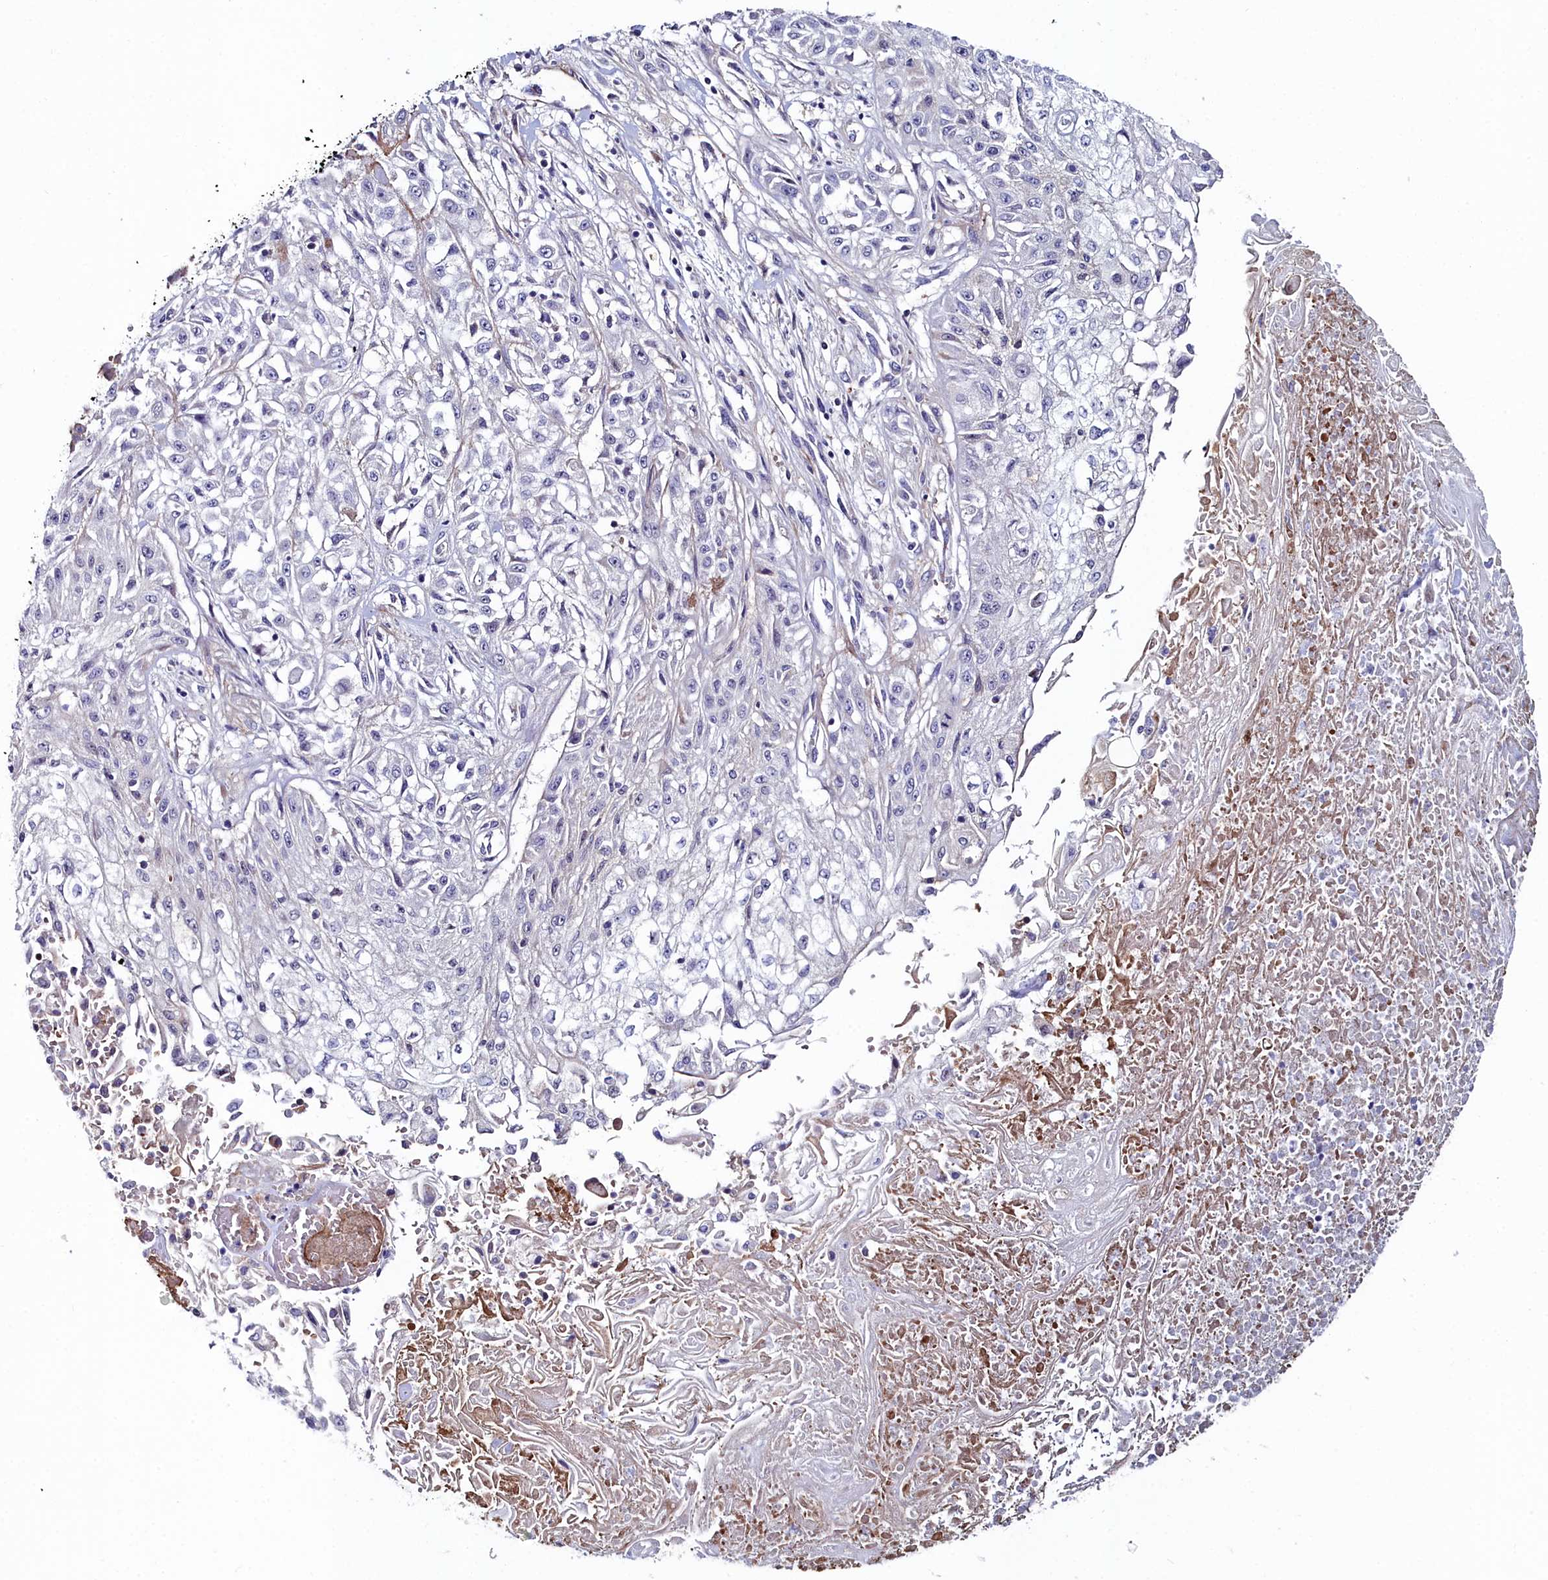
{"staining": {"intensity": "negative", "quantity": "none", "location": "none"}, "tissue": "skin cancer", "cell_type": "Tumor cells", "image_type": "cancer", "snomed": [{"axis": "morphology", "description": "Squamous cell carcinoma, NOS"}, {"axis": "morphology", "description": "Squamous cell carcinoma, metastatic, NOS"}, {"axis": "topography", "description": "Skin"}, {"axis": "topography", "description": "Lymph node"}], "caption": "Protein analysis of squamous cell carcinoma (skin) shows no significant staining in tumor cells. The staining was performed using DAB to visualize the protein expression in brown, while the nuclei were stained in blue with hematoxylin (Magnification: 20x).", "gene": "KCTD18", "patient": {"sex": "male", "age": 75}}